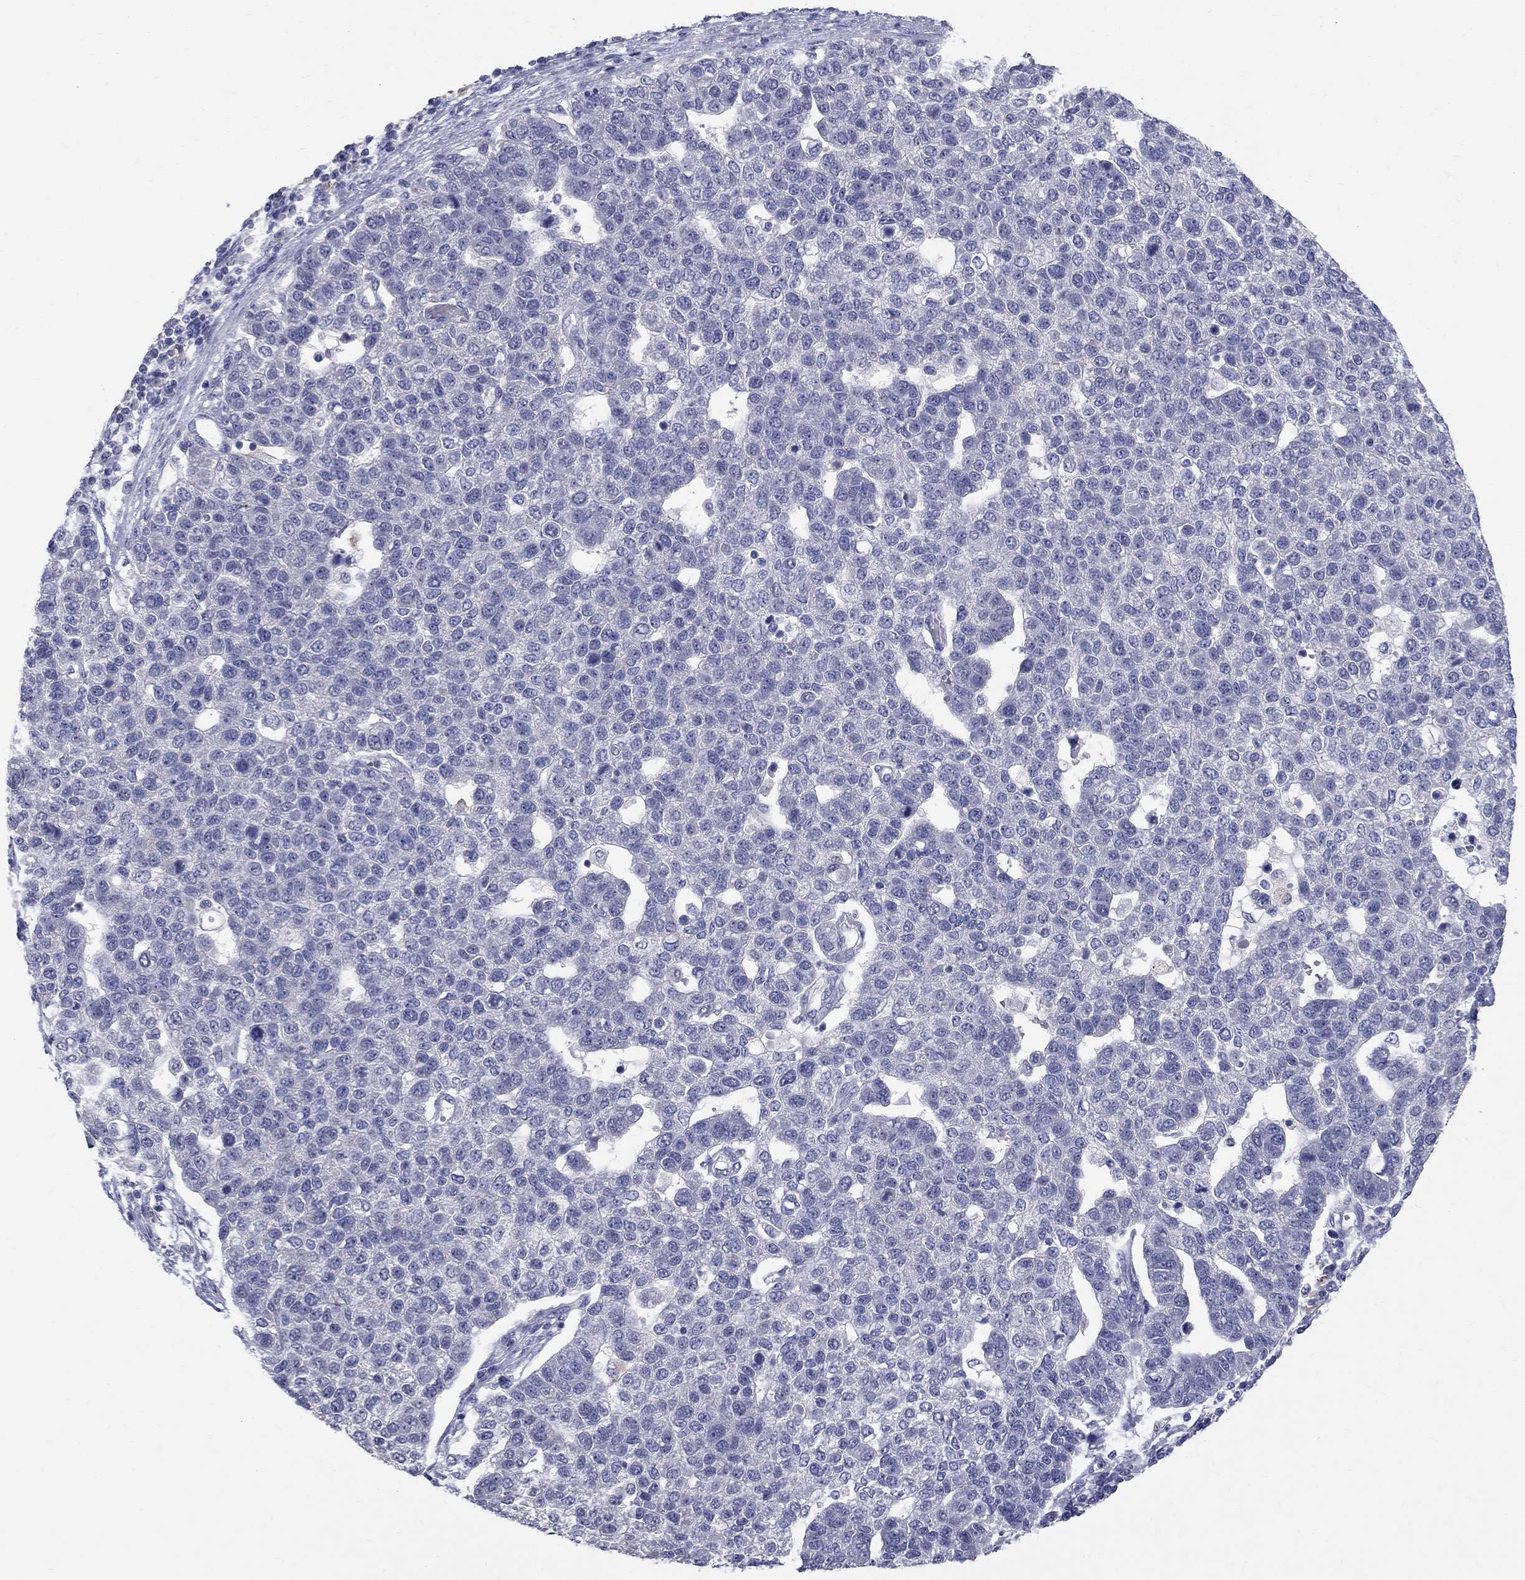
{"staining": {"intensity": "negative", "quantity": "none", "location": "none"}, "tissue": "pancreatic cancer", "cell_type": "Tumor cells", "image_type": "cancer", "snomed": [{"axis": "morphology", "description": "Adenocarcinoma, NOS"}, {"axis": "topography", "description": "Pancreas"}], "caption": "Protein analysis of pancreatic cancer (adenocarcinoma) exhibits no significant positivity in tumor cells. (DAB (3,3'-diaminobenzidine) immunohistochemistry (IHC) with hematoxylin counter stain).", "gene": "TP53TG5", "patient": {"sex": "female", "age": 61}}